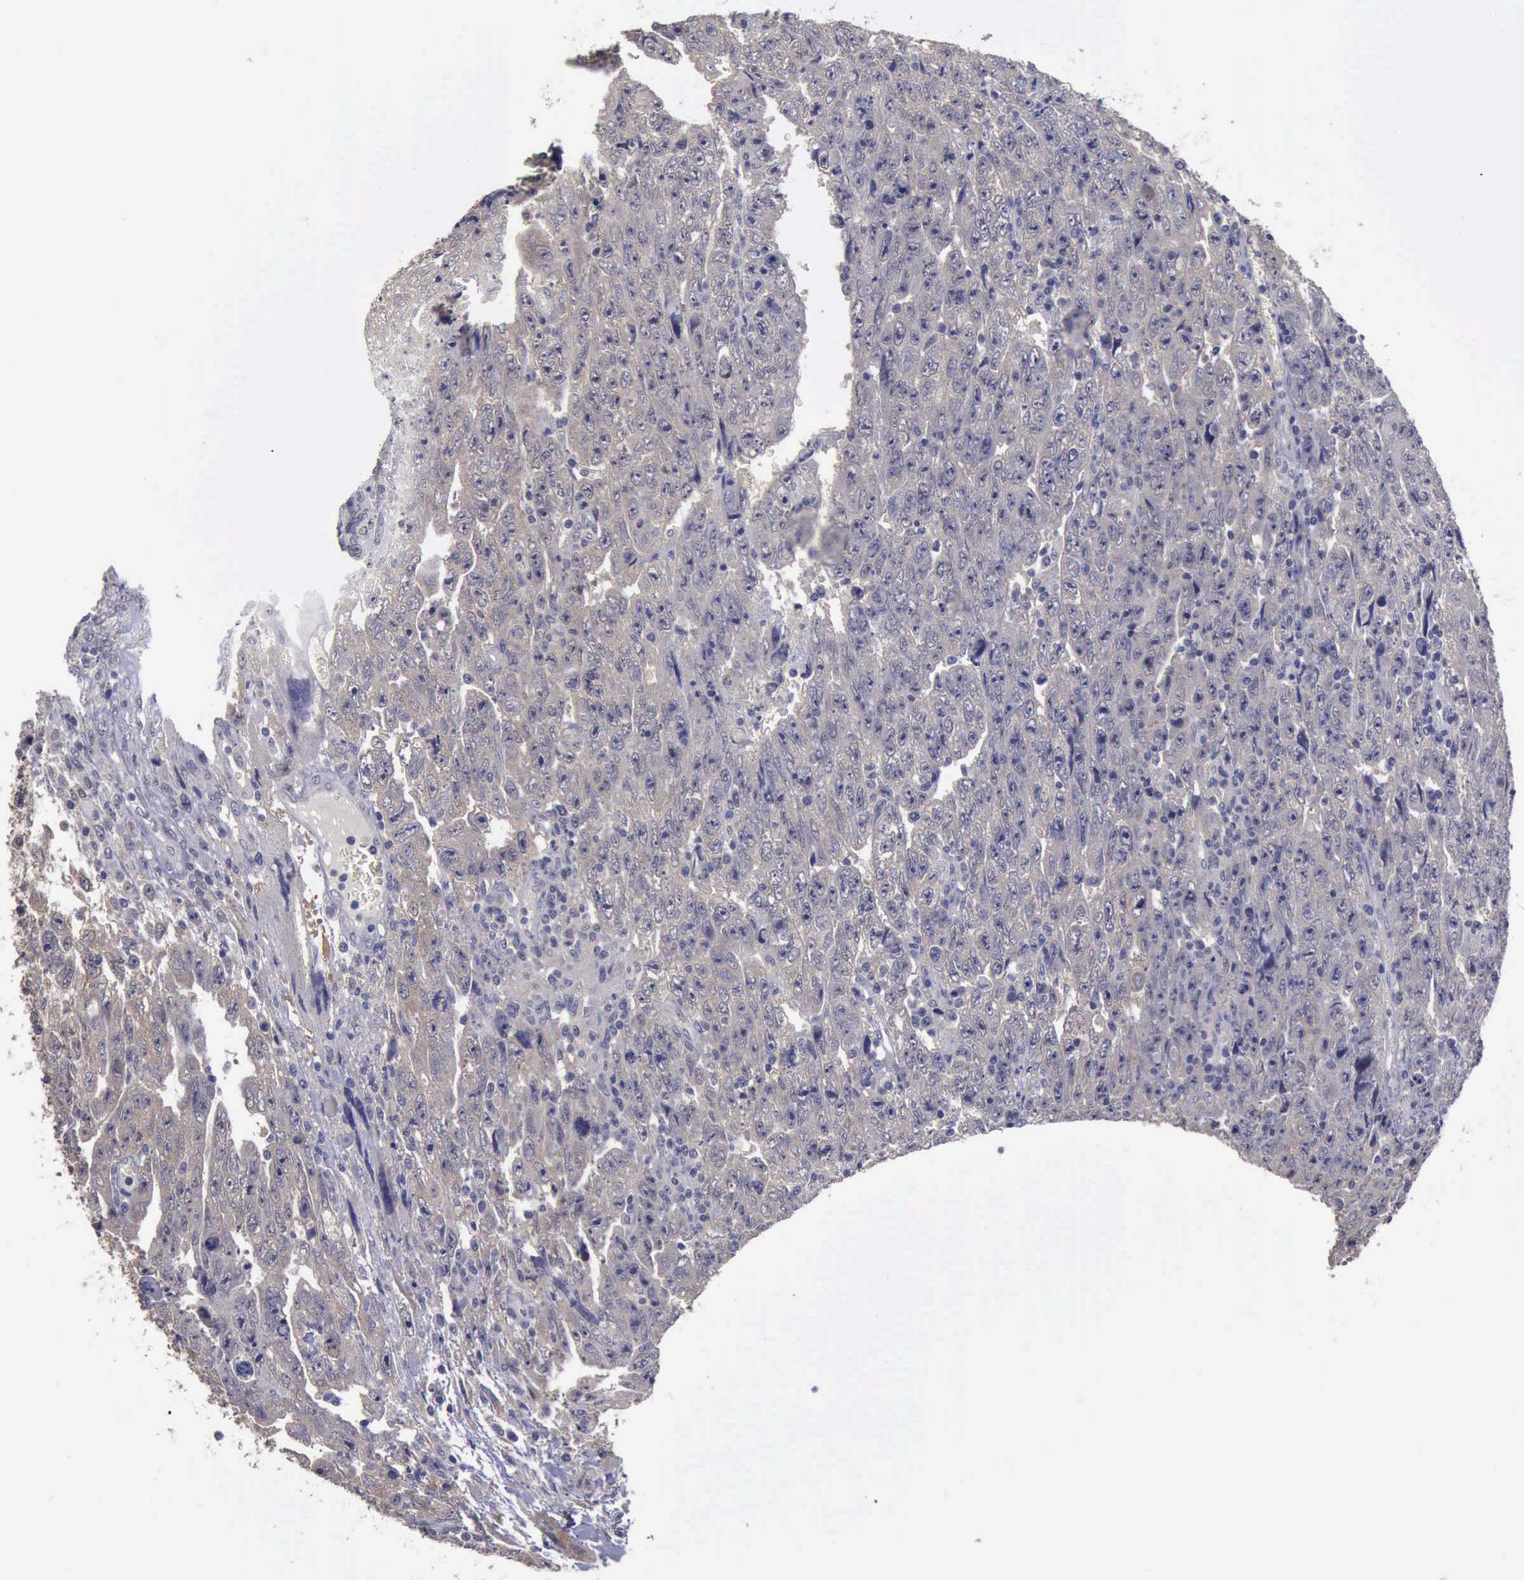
{"staining": {"intensity": "negative", "quantity": "none", "location": "none"}, "tissue": "testis cancer", "cell_type": "Tumor cells", "image_type": "cancer", "snomed": [{"axis": "morphology", "description": "Carcinoma, Embryonal, NOS"}, {"axis": "topography", "description": "Testis"}], "caption": "Histopathology image shows no protein expression in tumor cells of testis cancer (embryonal carcinoma) tissue.", "gene": "PHKA1", "patient": {"sex": "male", "age": 28}}